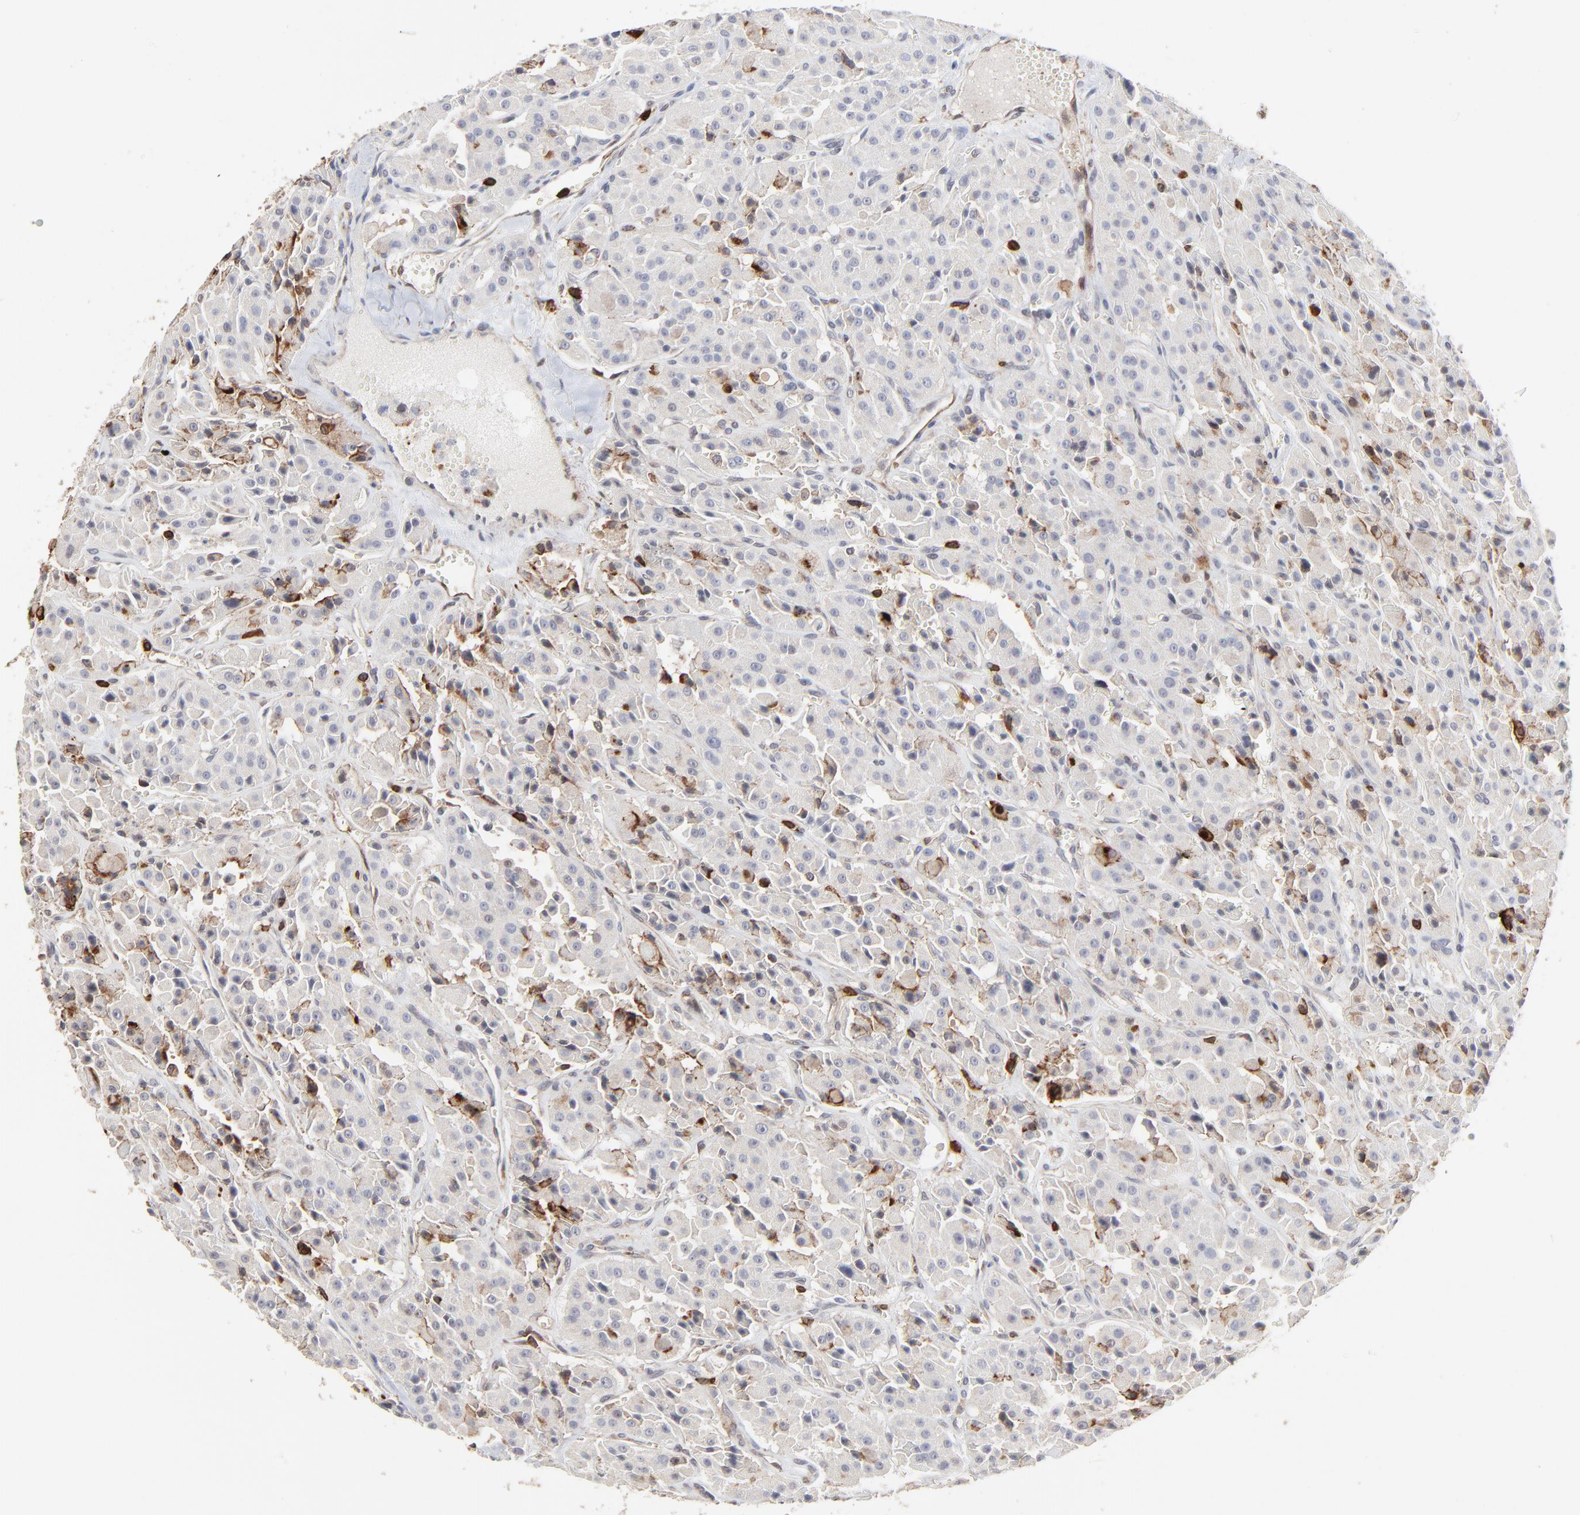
{"staining": {"intensity": "strong", "quantity": "<25%", "location": "cytoplasmic/membranous,nuclear"}, "tissue": "thyroid cancer", "cell_type": "Tumor cells", "image_type": "cancer", "snomed": [{"axis": "morphology", "description": "Carcinoma, NOS"}, {"axis": "topography", "description": "Thyroid gland"}], "caption": "Strong cytoplasmic/membranous and nuclear expression is appreciated in approximately <25% of tumor cells in carcinoma (thyroid).", "gene": "SLC6A14", "patient": {"sex": "male", "age": 76}}